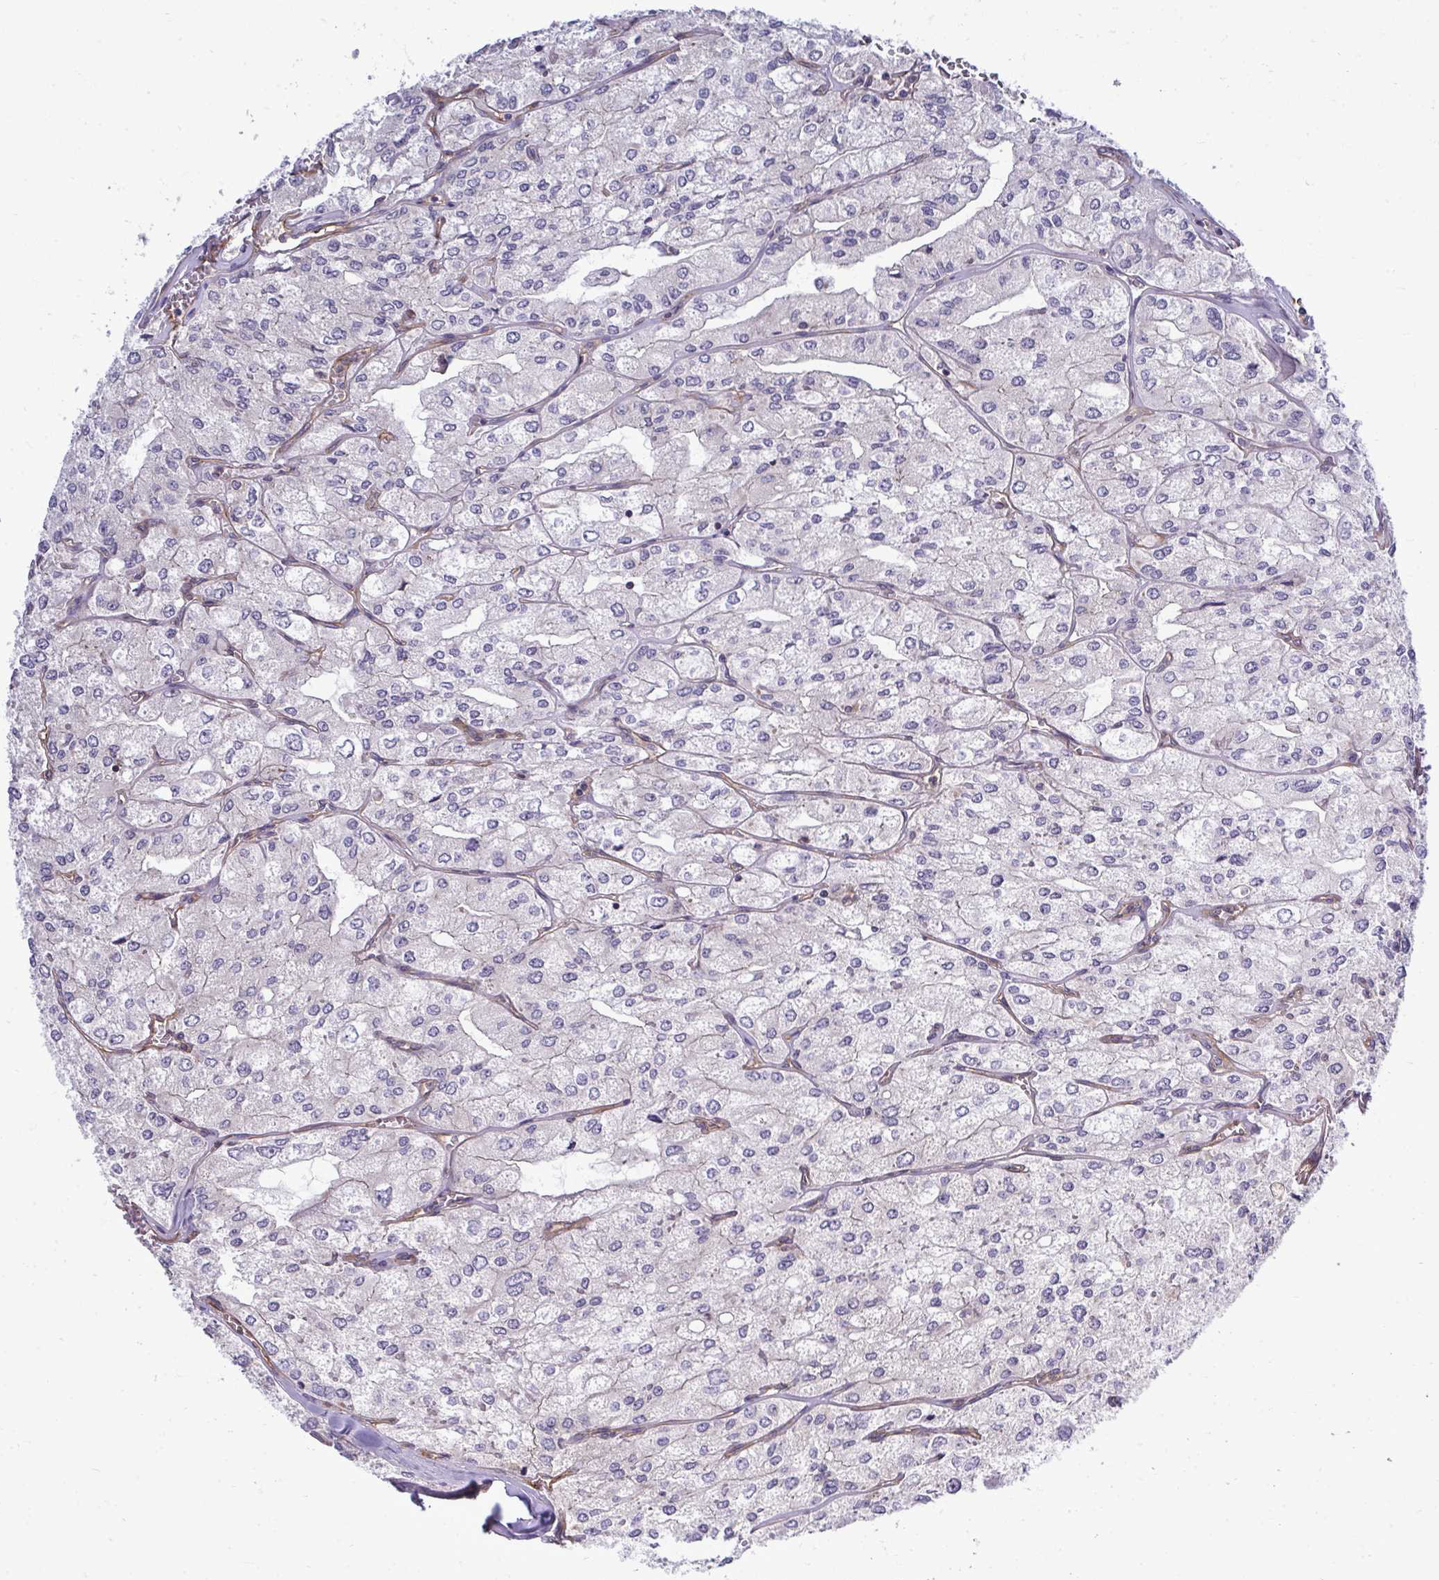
{"staining": {"intensity": "negative", "quantity": "none", "location": "none"}, "tissue": "renal cancer", "cell_type": "Tumor cells", "image_type": "cancer", "snomed": [{"axis": "morphology", "description": "Adenocarcinoma, NOS"}, {"axis": "topography", "description": "Kidney"}], "caption": "Immunohistochemical staining of renal cancer shows no significant positivity in tumor cells.", "gene": "FUT10", "patient": {"sex": "female", "age": 70}}